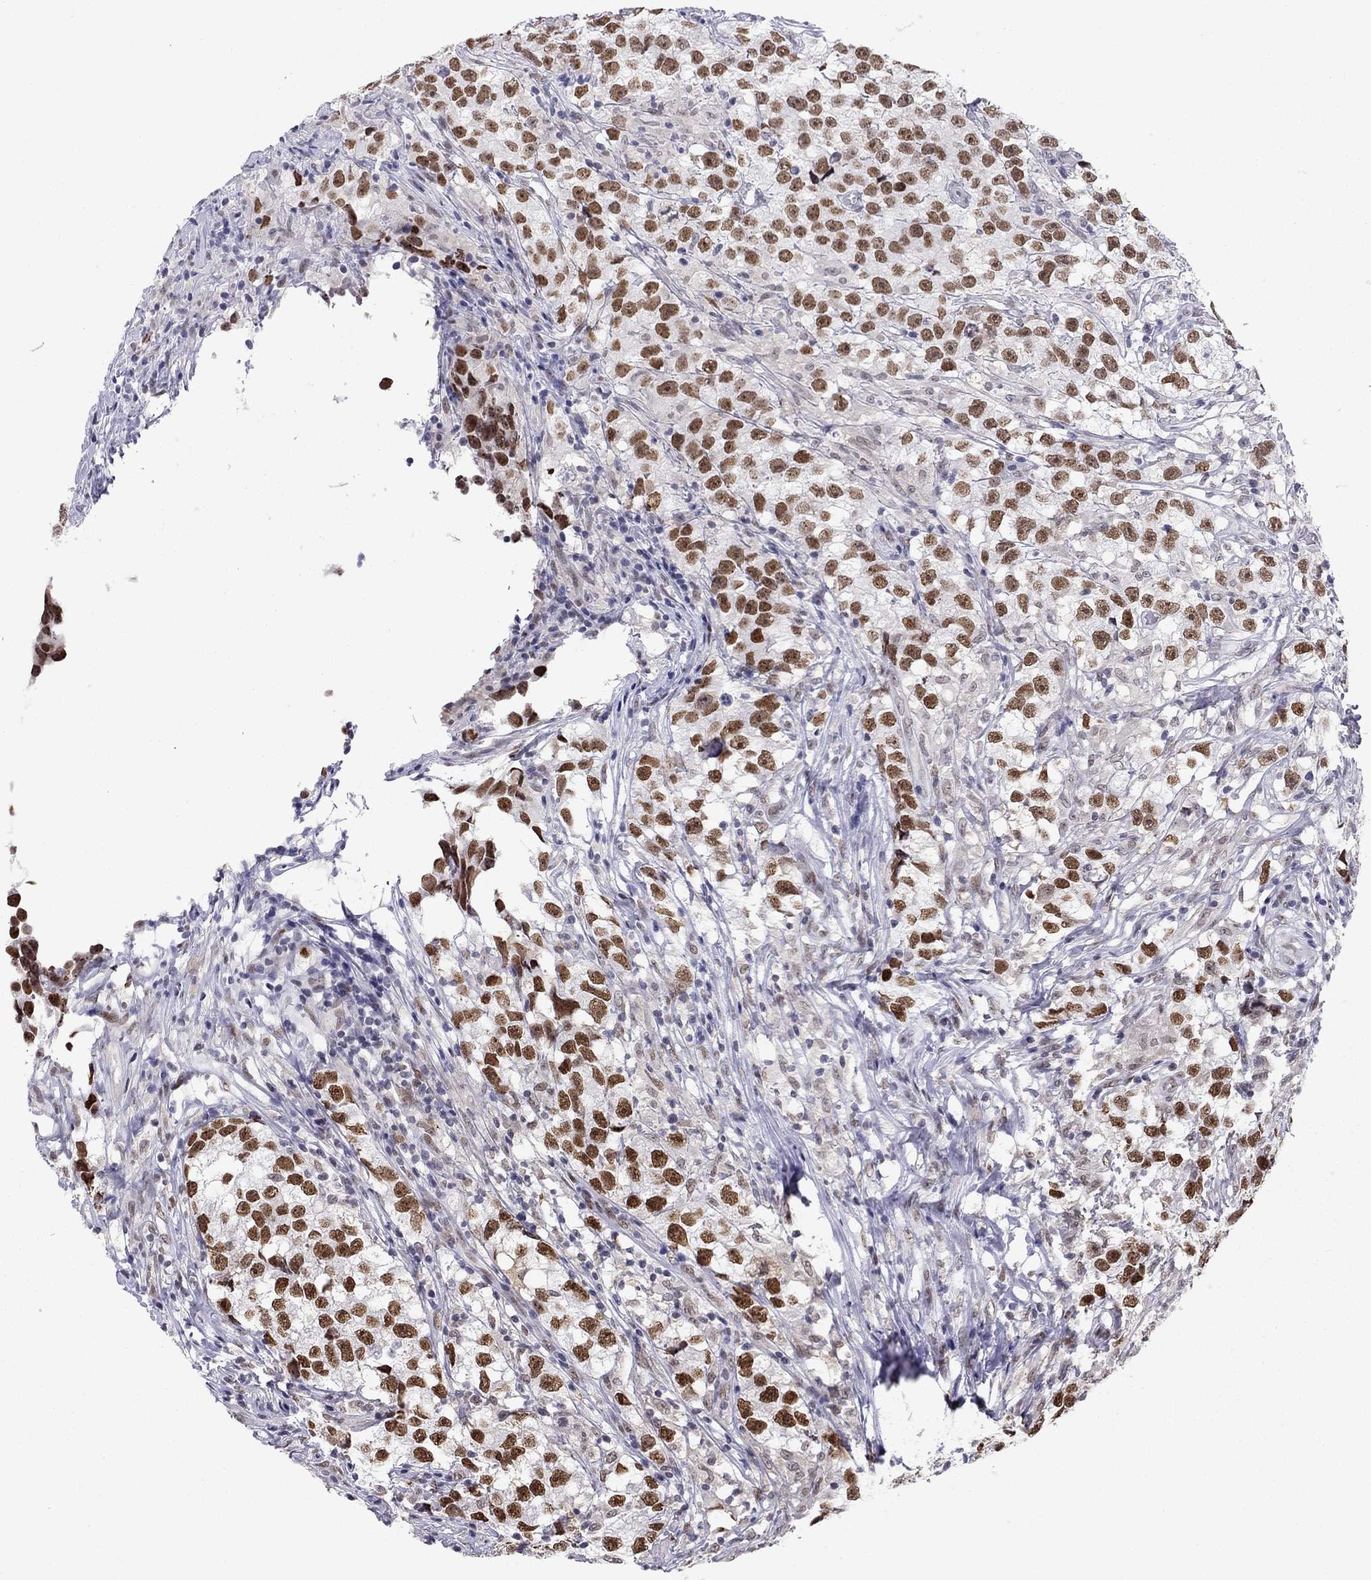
{"staining": {"intensity": "strong", "quantity": ">75%", "location": "nuclear"}, "tissue": "testis cancer", "cell_type": "Tumor cells", "image_type": "cancer", "snomed": [{"axis": "morphology", "description": "Seminoma, NOS"}, {"axis": "topography", "description": "Testis"}], "caption": "Protein staining by IHC exhibits strong nuclear expression in about >75% of tumor cells in testis cancer.", "gene": "DOT1L", "patient": {"sex": "male", "age": 46}}